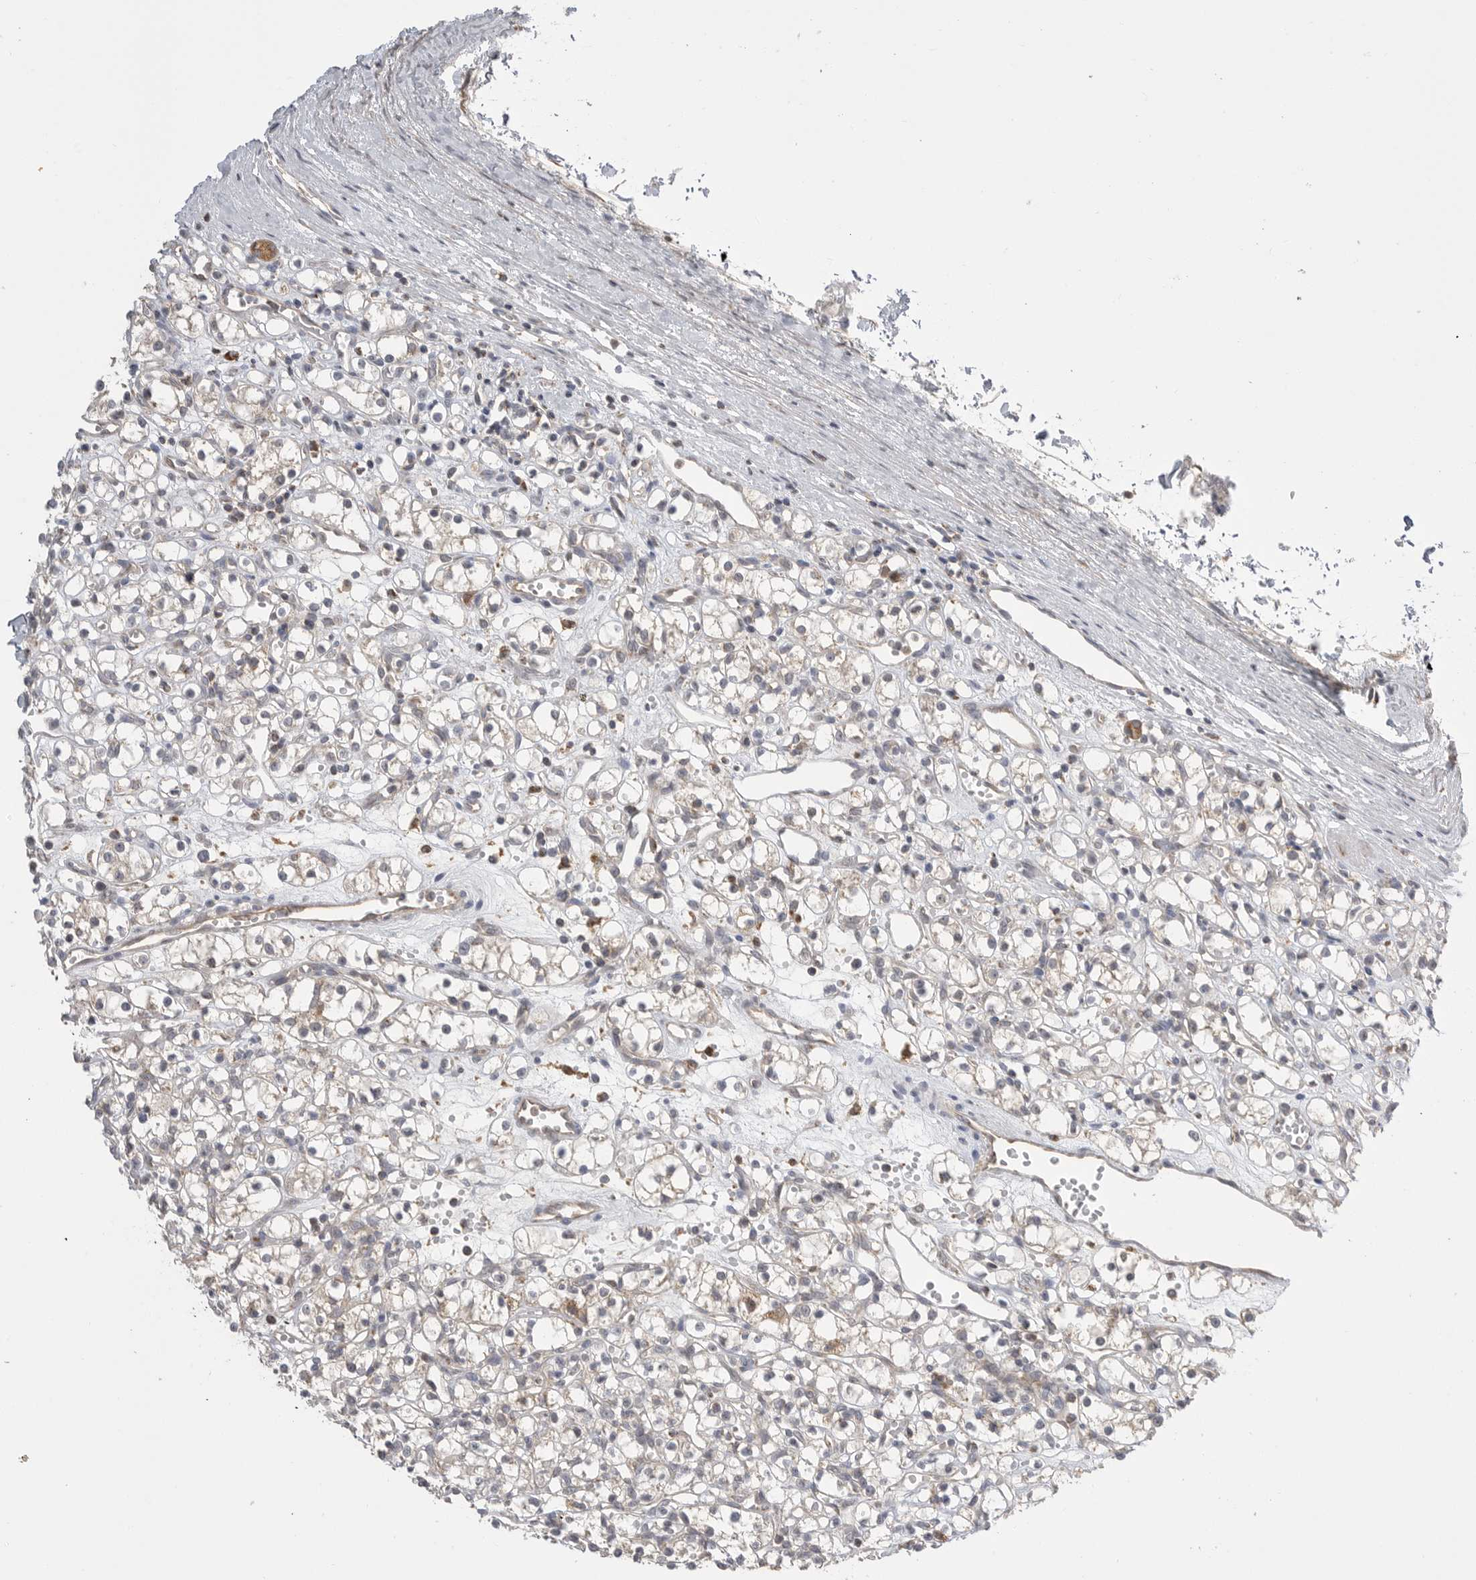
{"staining": {"intensity": "weak", "quantity": "25%-75%", "location": "cytoplasmic/membranous"}, "tissue": "renal cancer", "cell_type": "Tumor cells", "image_type": "cancer", "snomed": [{"axis": "morphology", "description": "Adenocarcinoma, NOS"}, {"axis": "topography", "description": "Kidney"}], "caption": "DAB immunohistochemical staining of human adenocarcinoma (renal) shows weak cytoplasmic/membranous protein positivity in approximately 25%-75% of tumor cells.", "gene": "KYAT3", "patient": {"sex": "female", "age": 59}}